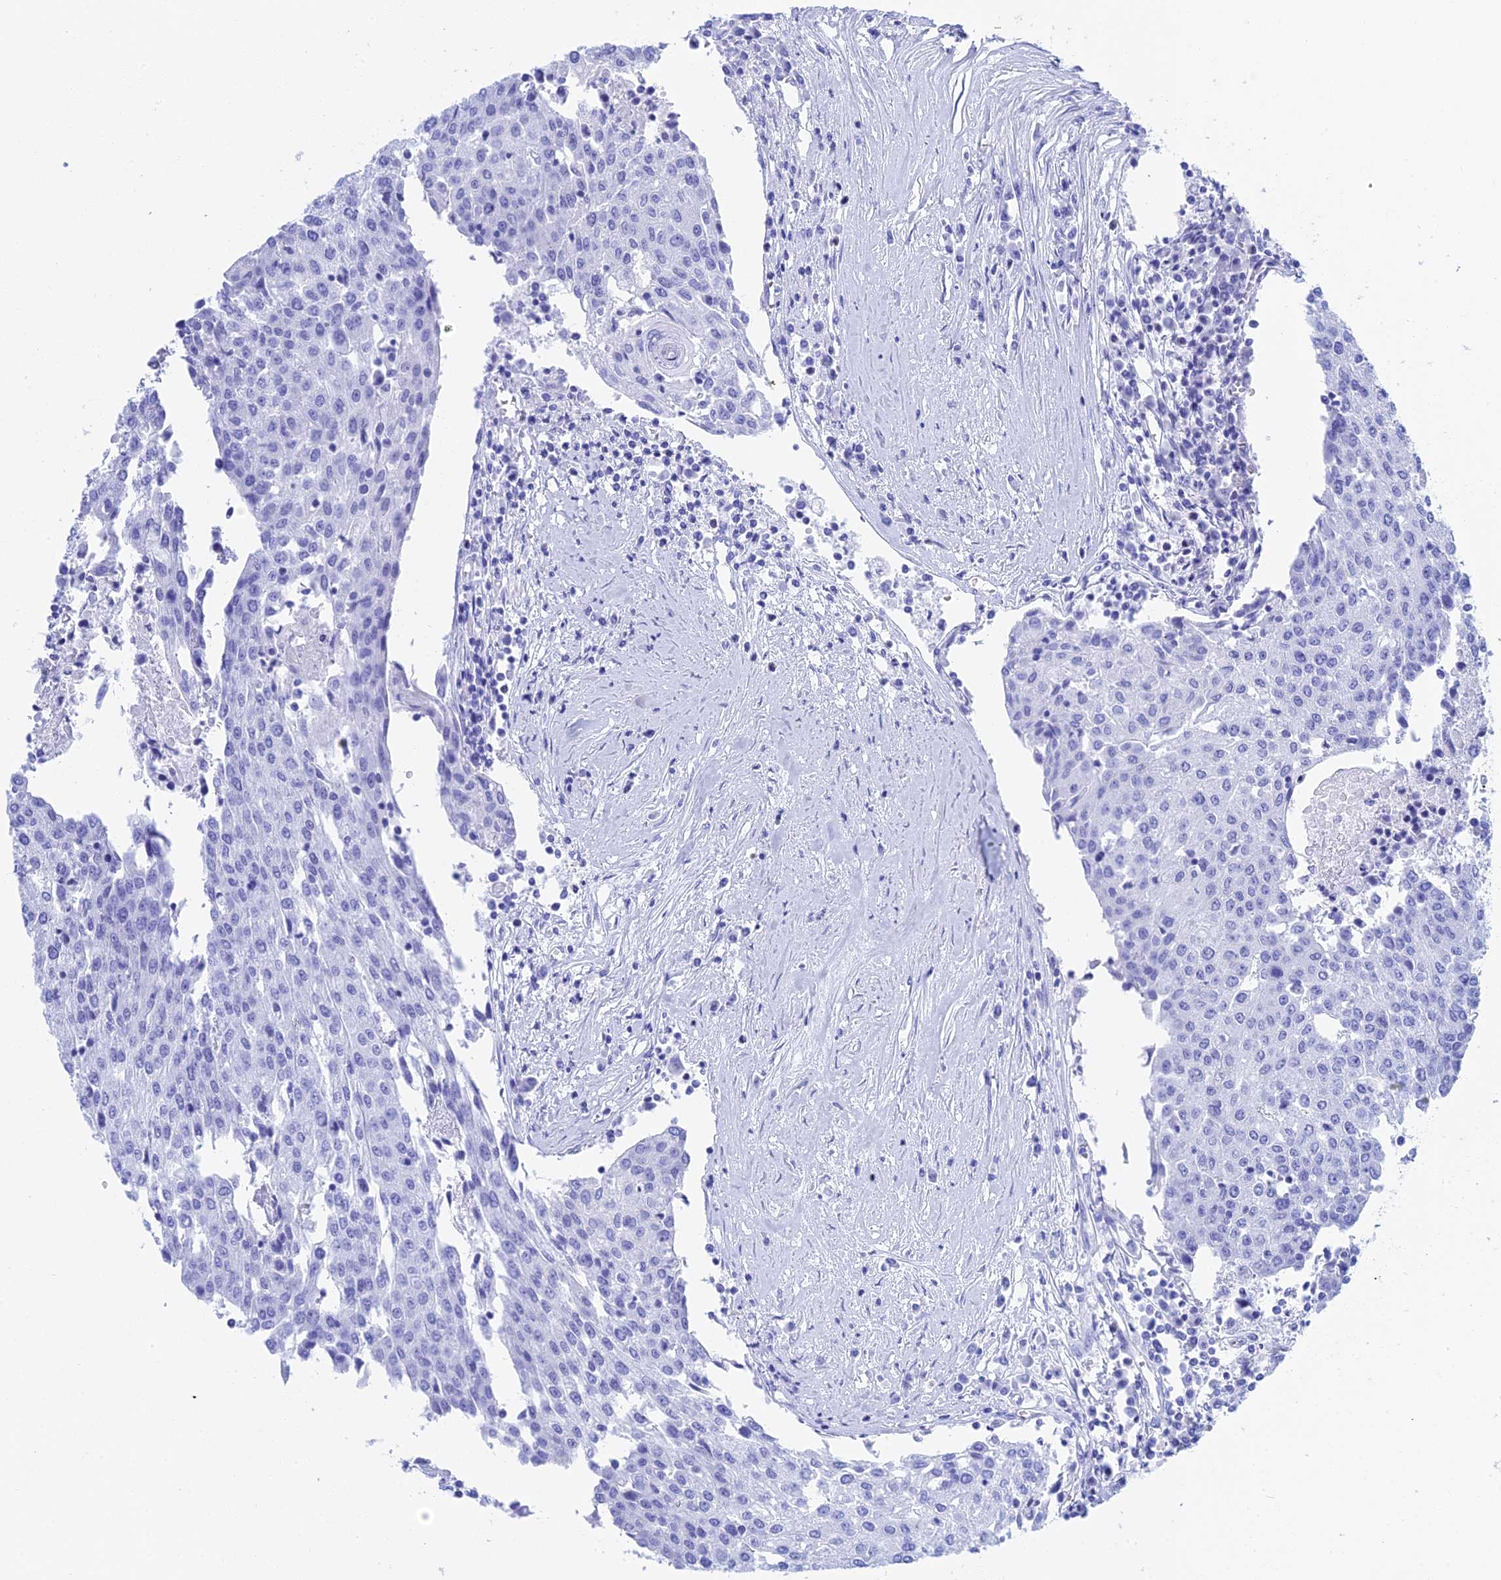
{"staining": {"intensity": "negative", "quantity": "none", "location": "none"}, "tissue": "urothelial cancer", "cell_type": "Tumor cells", "image_type": "cancer", "snomed": [{"axis": "morphology", "description": "Urothelial carcinoma, High grade"}, {"axis": "topography", "description": "Urinary bladder"}], "caption": "There is no significant staining in tumor cells of high-grade urothelial carcinoma. (DAB (3,3'-diaminobenzidine) IHC visualized using brightfield microscopy, high magnification).", "gene": "TEX101", "patient": {"sex": "female", "age": 85}}